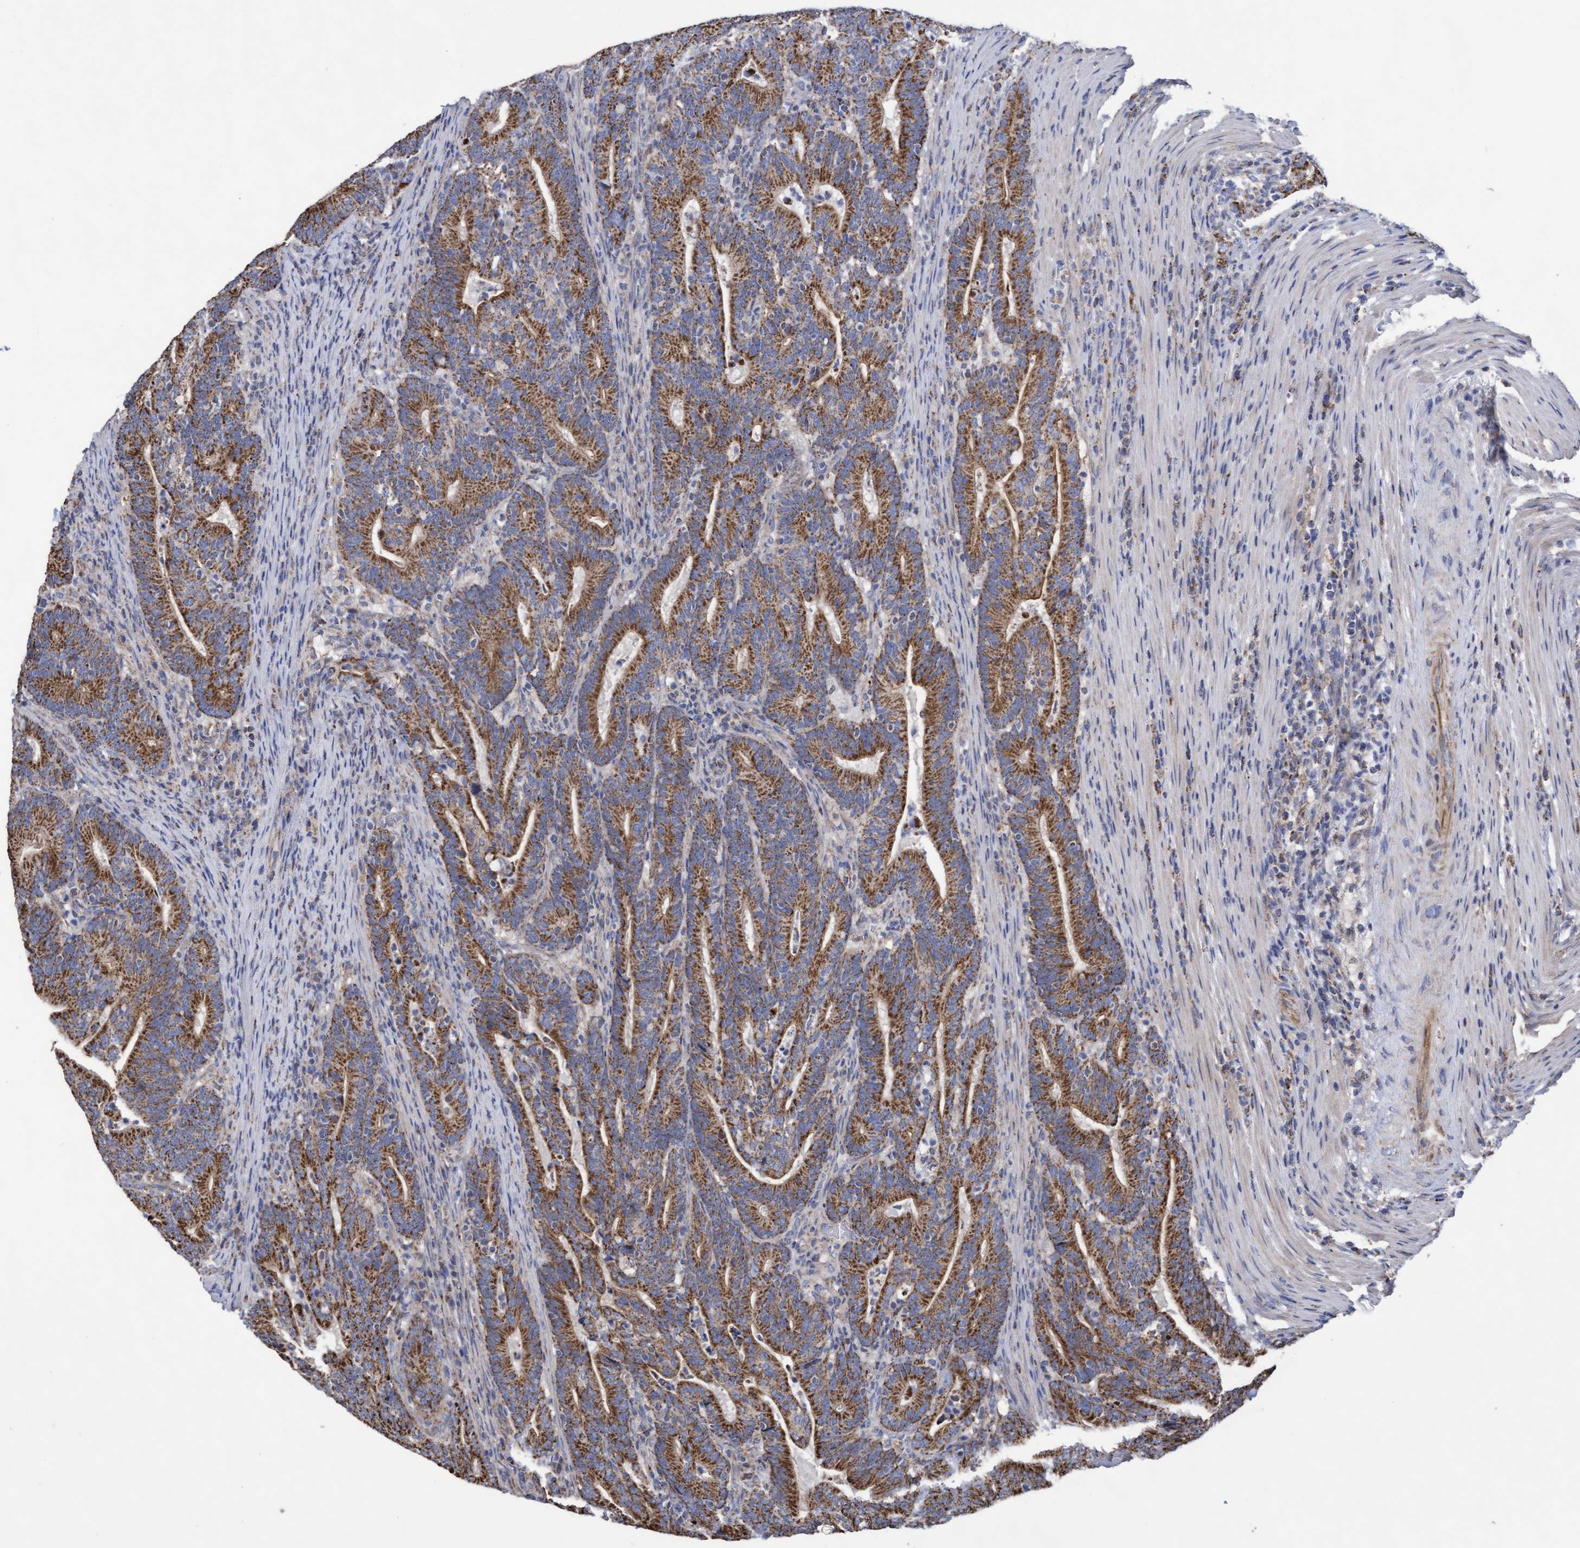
{"staining": {"intensity": "moderate", "quantity": ">75%", "location": "cytoplasmic/membranous"}, "tissue": "colorectal cancer", "cell_type": "Tumor cells", "image_type": "cancer", "snomed": [{"axis": "morphology", "description": "Adenocarcinoma, NOS"}, {"axis": "topography", "description": "Colon"}], "caption": "Moderate cytoplasmic/membranous positivity is appreciated in about >75% of tumor cells in colorectal cancer (adenocarcinoma). The staining was performed using DAB to visualize the protein expression in brown, while the nuclei were stained in blue with hematoxylin (Magnification: 20x).", "gene": "COBL", "patient": {"sex": "female", "age": 66}}